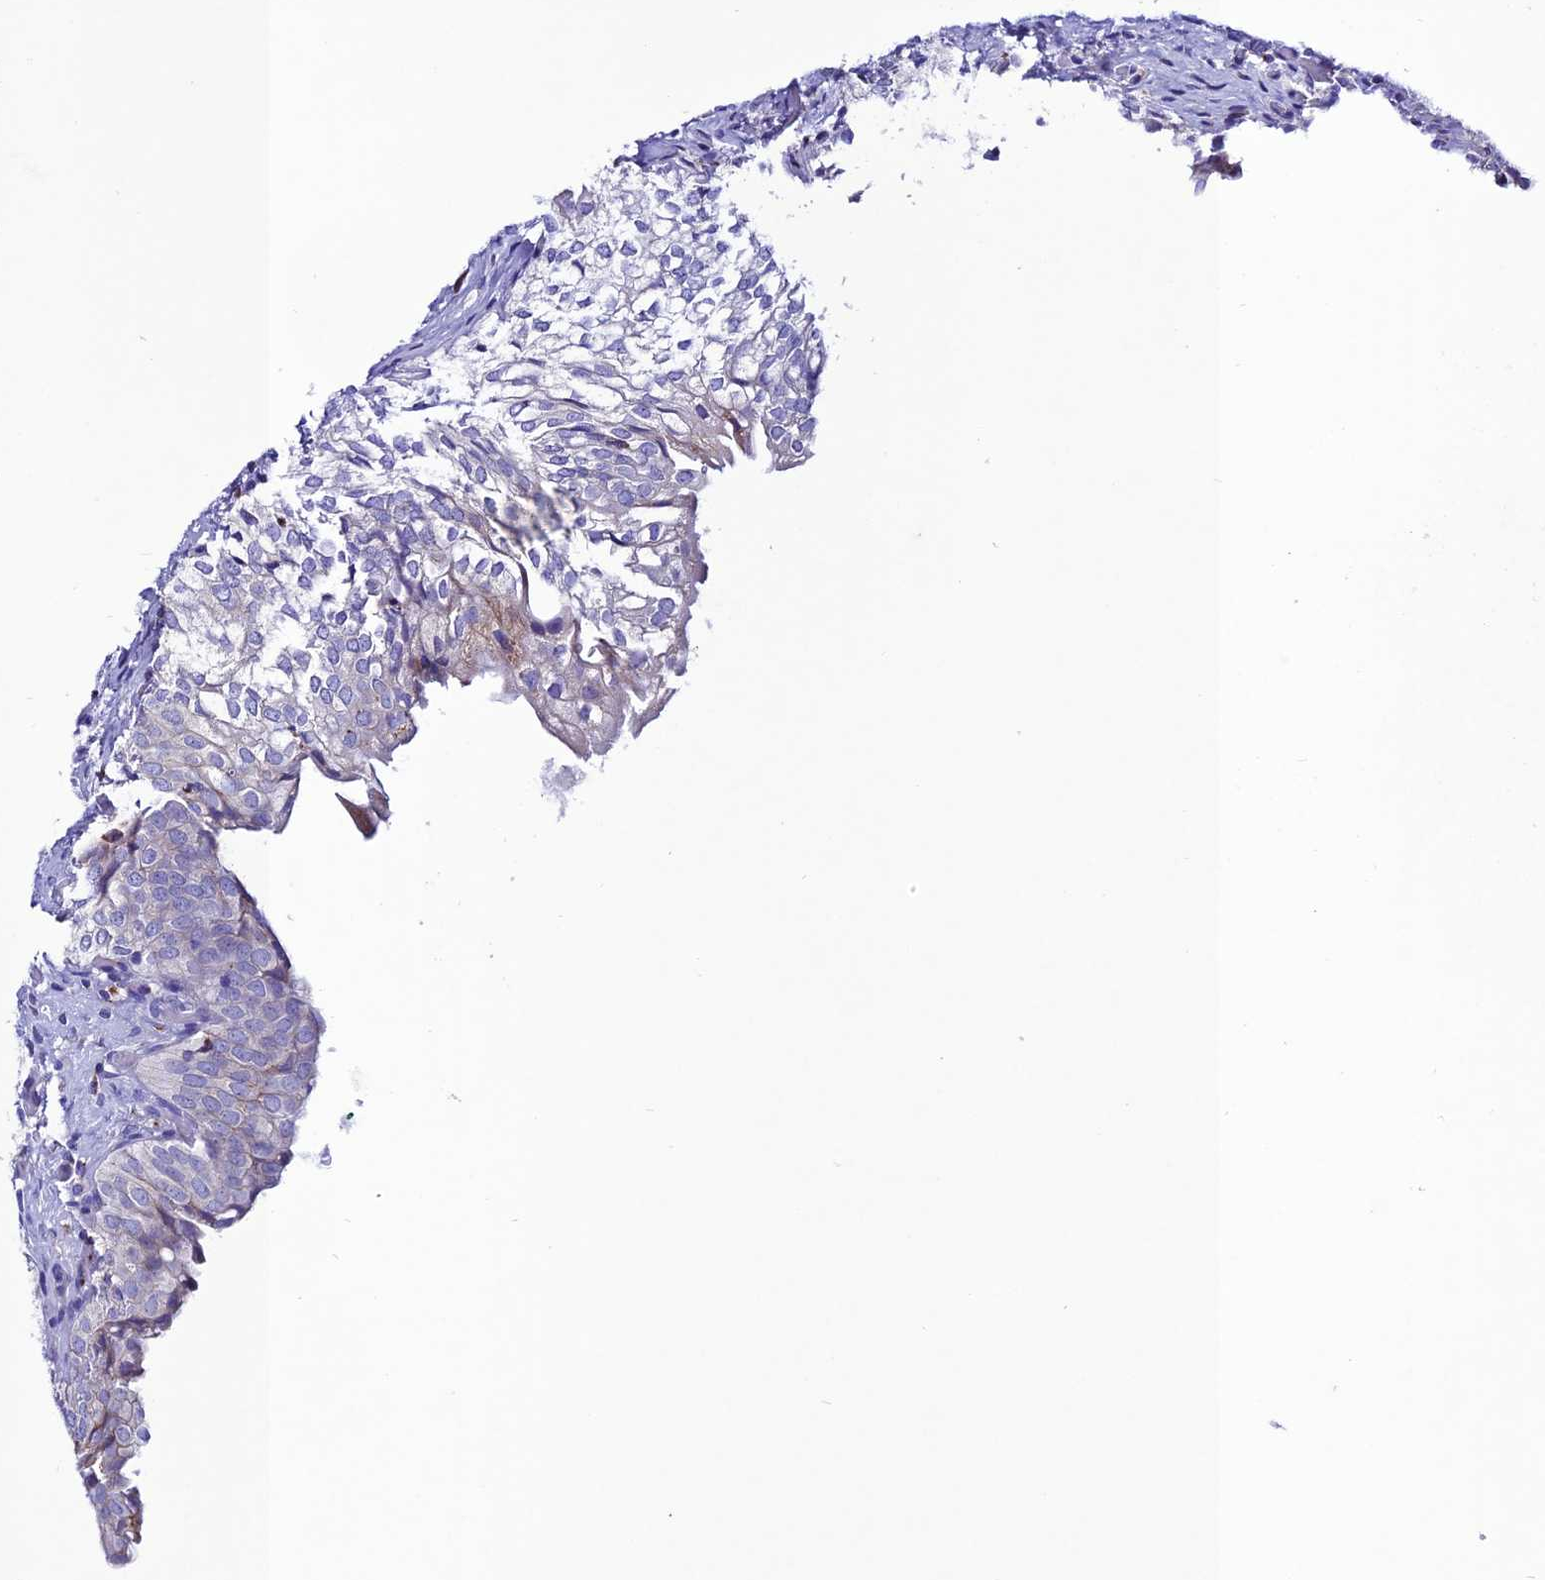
{"staining": {"intensity": "weak", "quantity": "<25%", "location": "cytoplasmic/membranous"}, "tissue": "urinary bladder", "cell_type": "Urothelial cells", "image_type": "normal", "snomed": [{"axis": "morphology", "description": "Normal tissue, NOS"}, {"axis": "topography", "description": "Urinary bladder"}], "caption": "Urothelial cells show no significant protein positivity in unremarkable urinary bladder. (Immunohistochemistry, brightfield microscopy, high magnification).", "gene": "OR51Q1", "patient": {"sex": "male", "age": 55}}